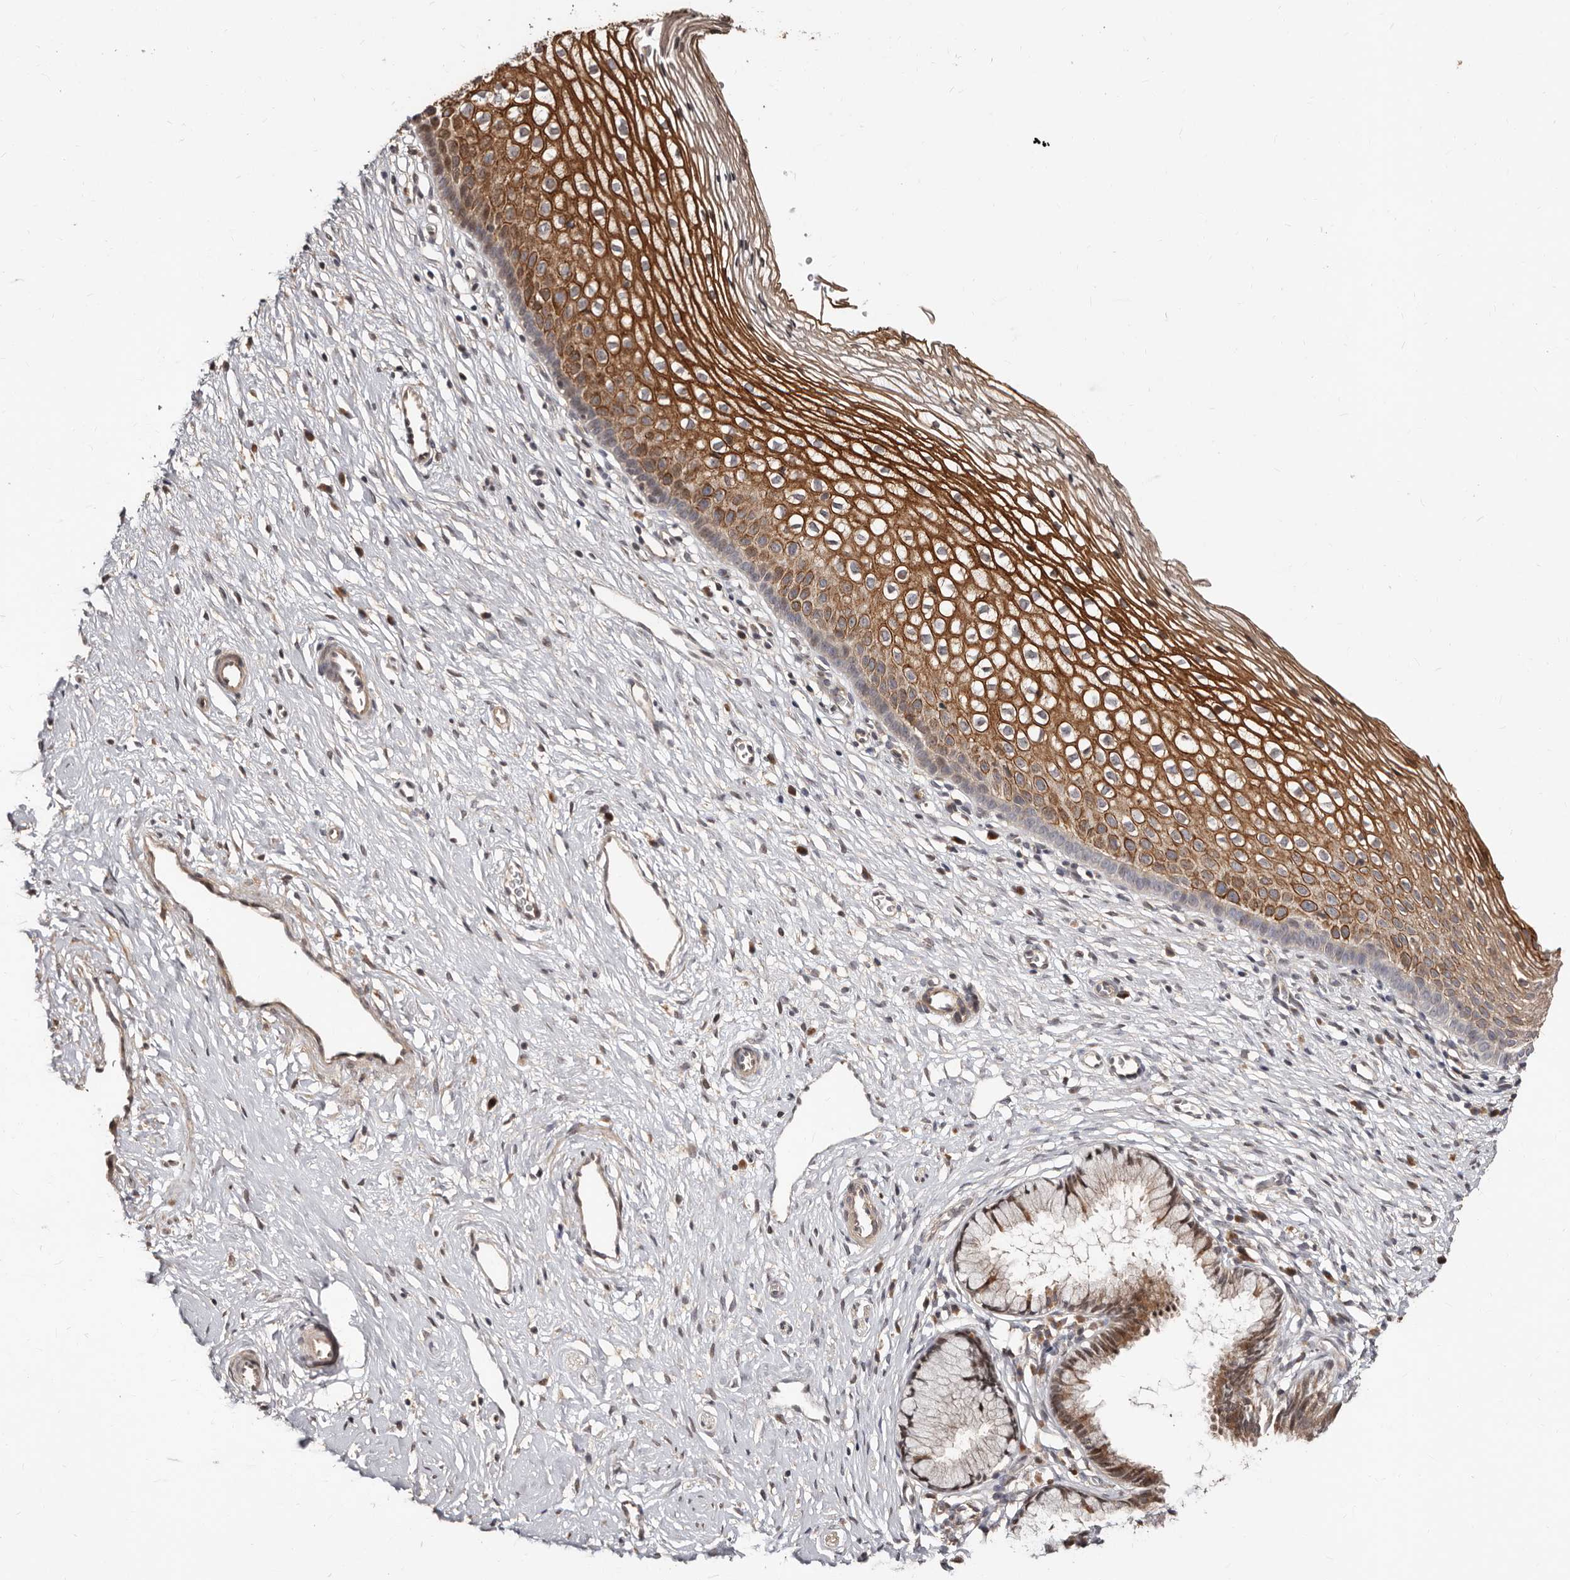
{"staining": {"intensity": "weak", "quantity": "<25%", "location": "cytoplasmic/membranous"}, "tissue": "cervix", "cell_type": "Glandular cells", "image_type": "normal", "snomed": [{"axis": "morphology", "description": "Normal tissue, NOS"}, {"axis": "topography", "description": "Cervix"}], "caption": "DAB (3,3'-diaminobenzidine) immunohistochemical staining of unremarkable human cervix demonstrates no significant expression in glandular cells.", "gene": "APOL6", "patient": {"sex": "female", "age": 27}}